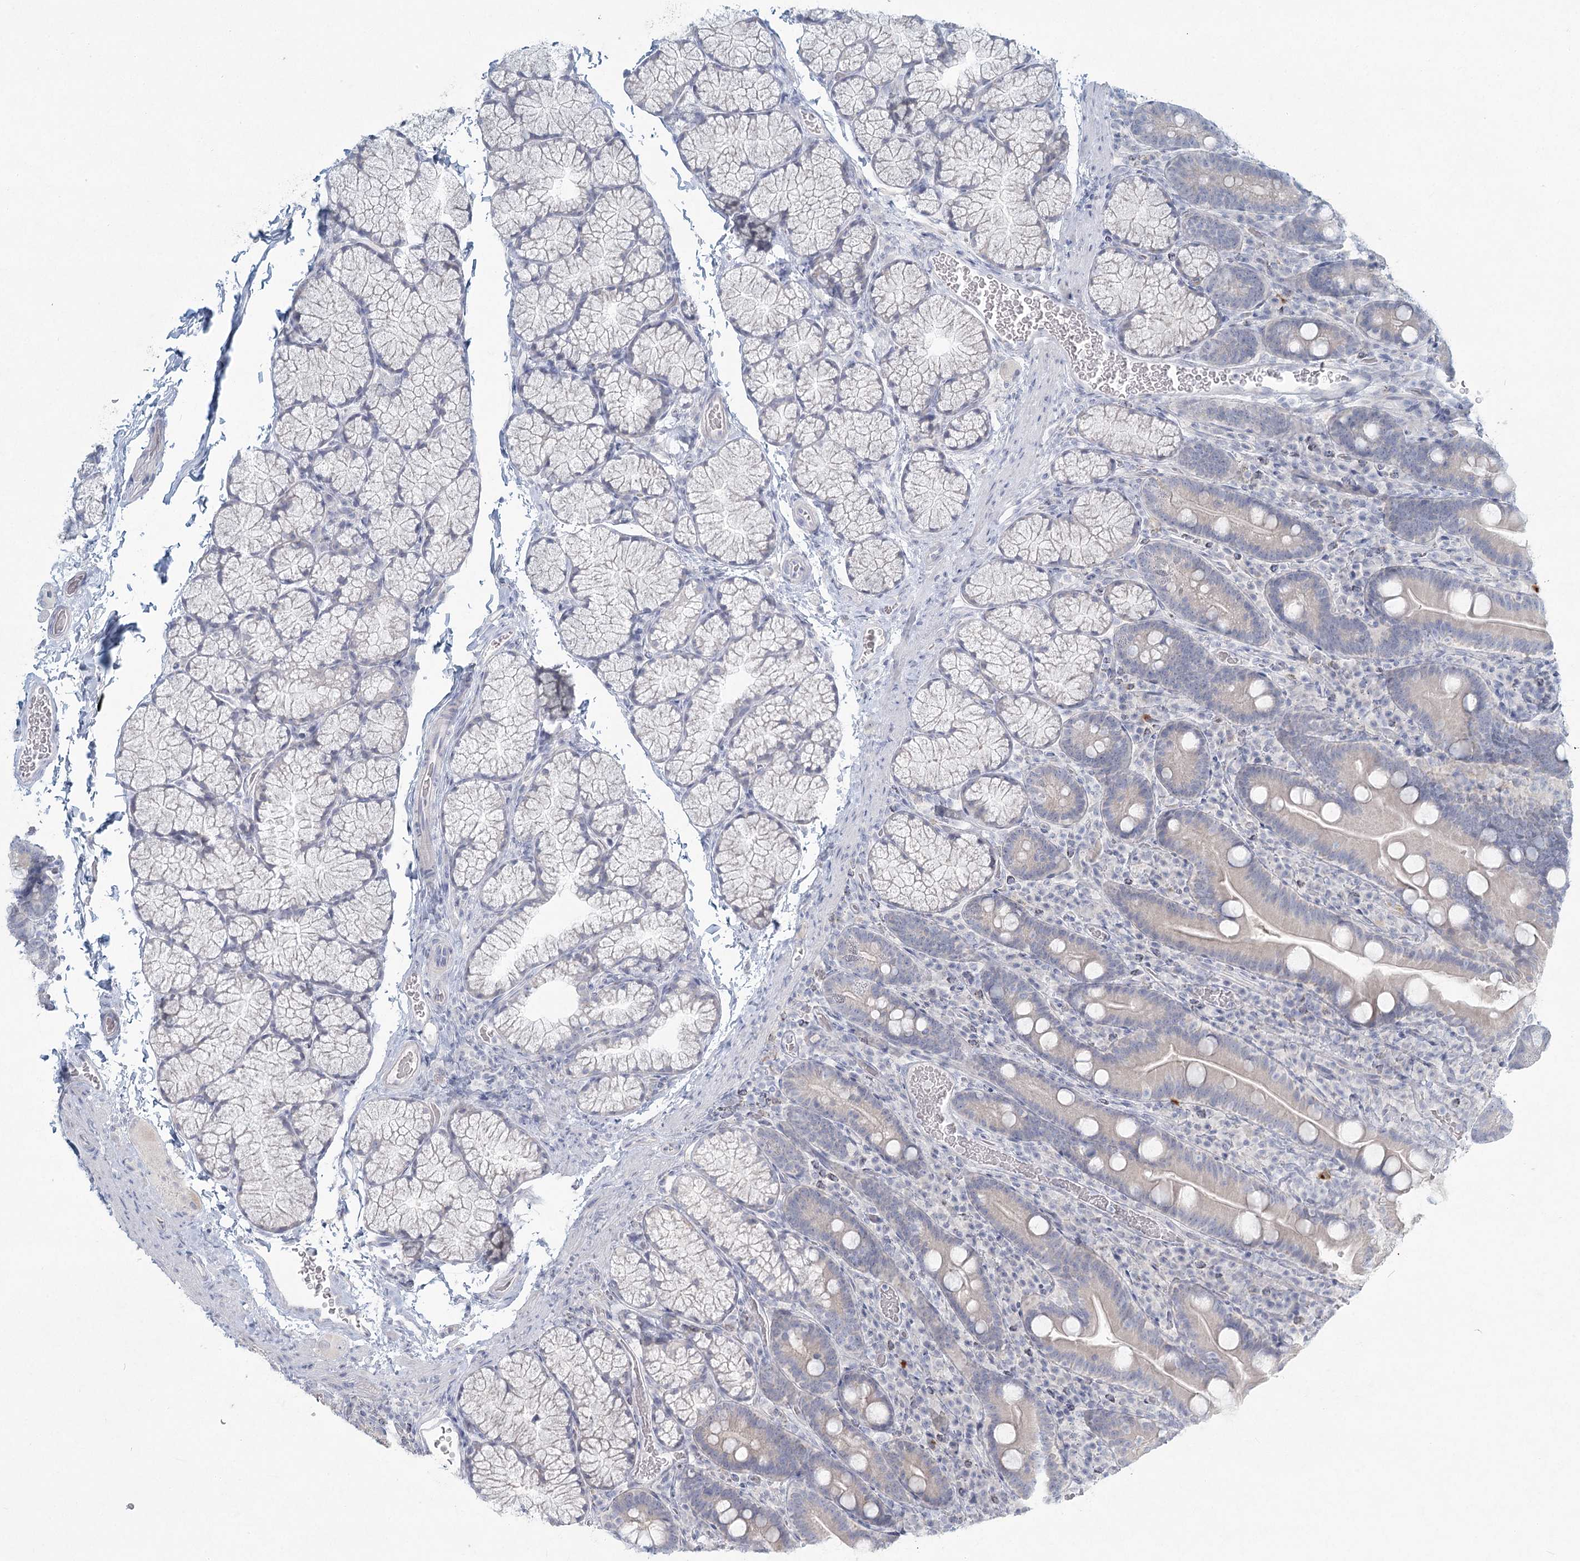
{"staining": {"intensity": "negative", "quantity": "none", "location": "none"}, "tissue": "duodenum", "cell_type": "Glandular cells", "image_type": "normal", "snomed": [{"axis": "morphology", "description": "Normal tissue, NOS"}, {"axis": "topography", "description": "Duodenum"}], "caption": "Glandular cells are negative for brown protein staining in normal duodenum.", "gene": "LRP2BP", "patient": {"sex": "male", "age": 35}}